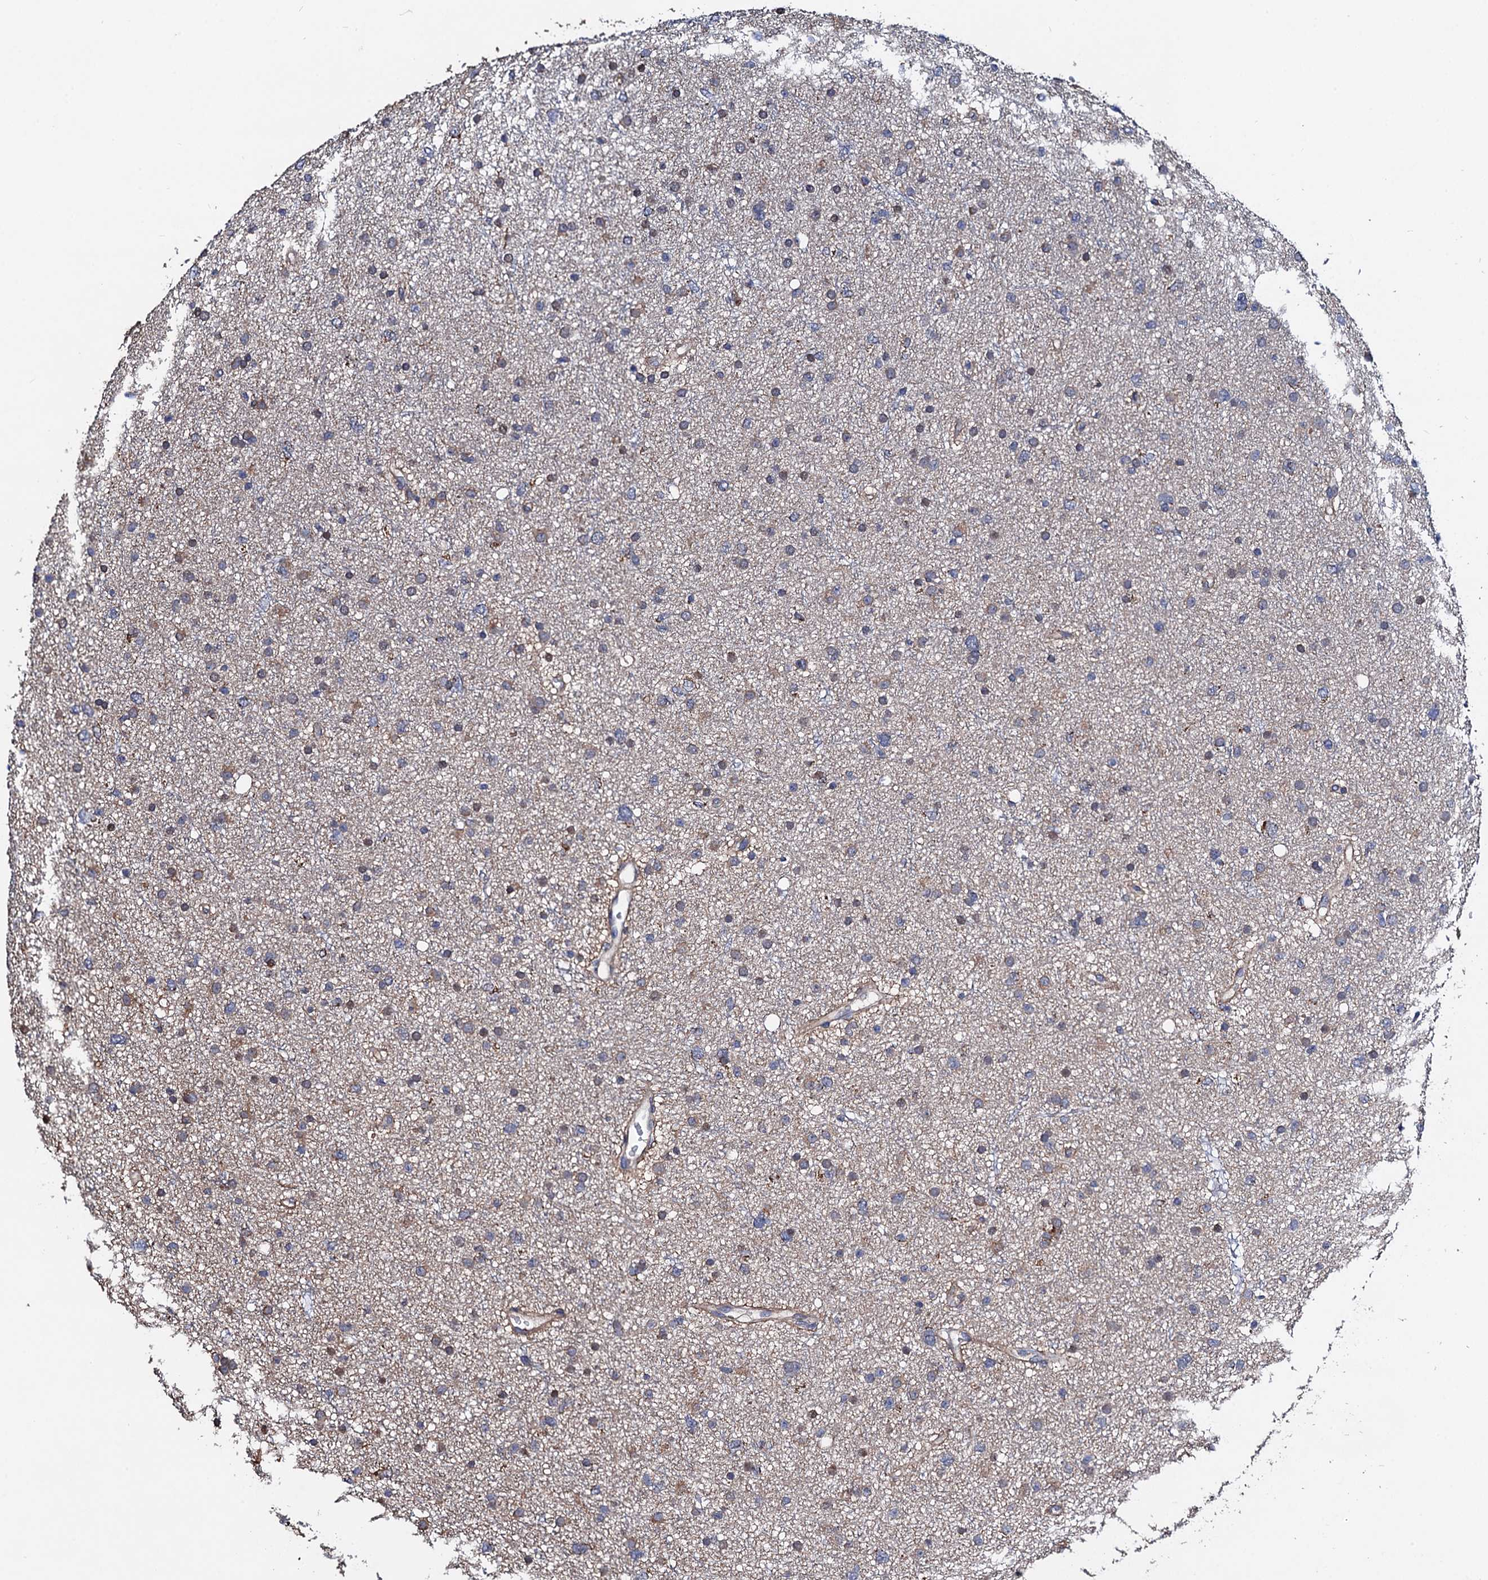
{"staining": {"intensity": "weak", "quantity": "25%-75%", "location": "cytoplasmic/membranous"}, "tissue": "glioma", "cell_type": "Tumor cells", "image_type": "cancer", "snomed": [{"axis": "morphology", "description": "Glioma, malignant, Low grade"}, {"axis": "topography", "description": "Cerebral cortex"}], "caption": "Malignant glioma (low-grade) tissue demonstrates weak cytoplasmic/membranous expression in about 25%-75% of tumor cells, visualized by immunohistochemistry.", "gene": "PTCD3", "patient": {"sex": "female", "age": 39}}